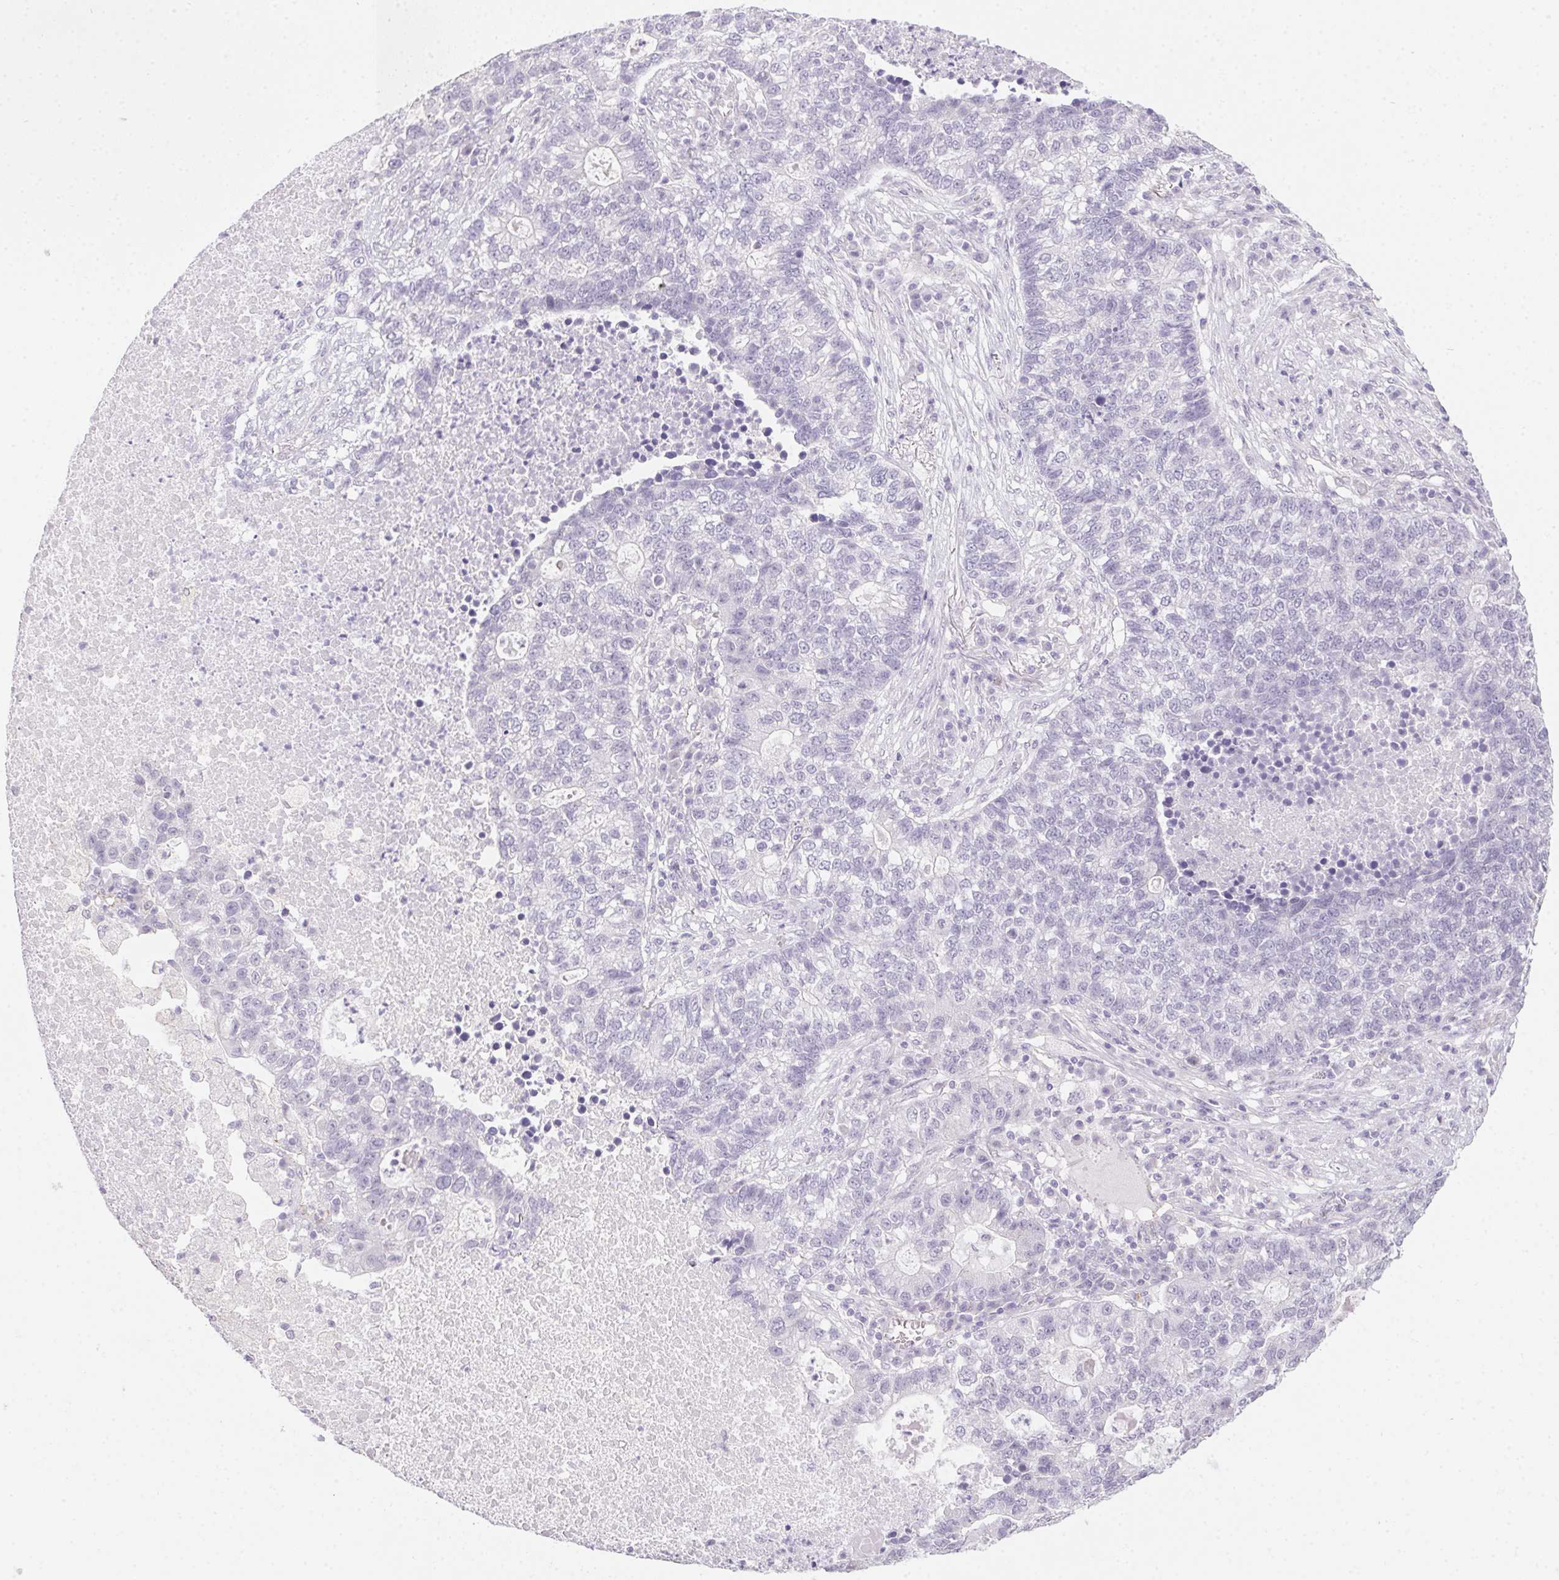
{"staining": {"intensity": "negative", "quantity": "none", "location": "none"}, "tissue": "lung cancer", "cell_type": "Tumor cells", "image_type": "cancer", "snomed": [{"axis": "morphology", "description": "Adenocarcinoma, NOS"}, {"axis": "topography", "description": "Lung"}], "caption": "This histopathology image is of lung adenocarcinoma stained with immunohistochemistry (IHC) to label a protein in brown with the nuclei are counter-stained blue. There is no positivity in tumor cells.", "gene": "MORC1", "patient": {"sex": "male", "age": 57}}